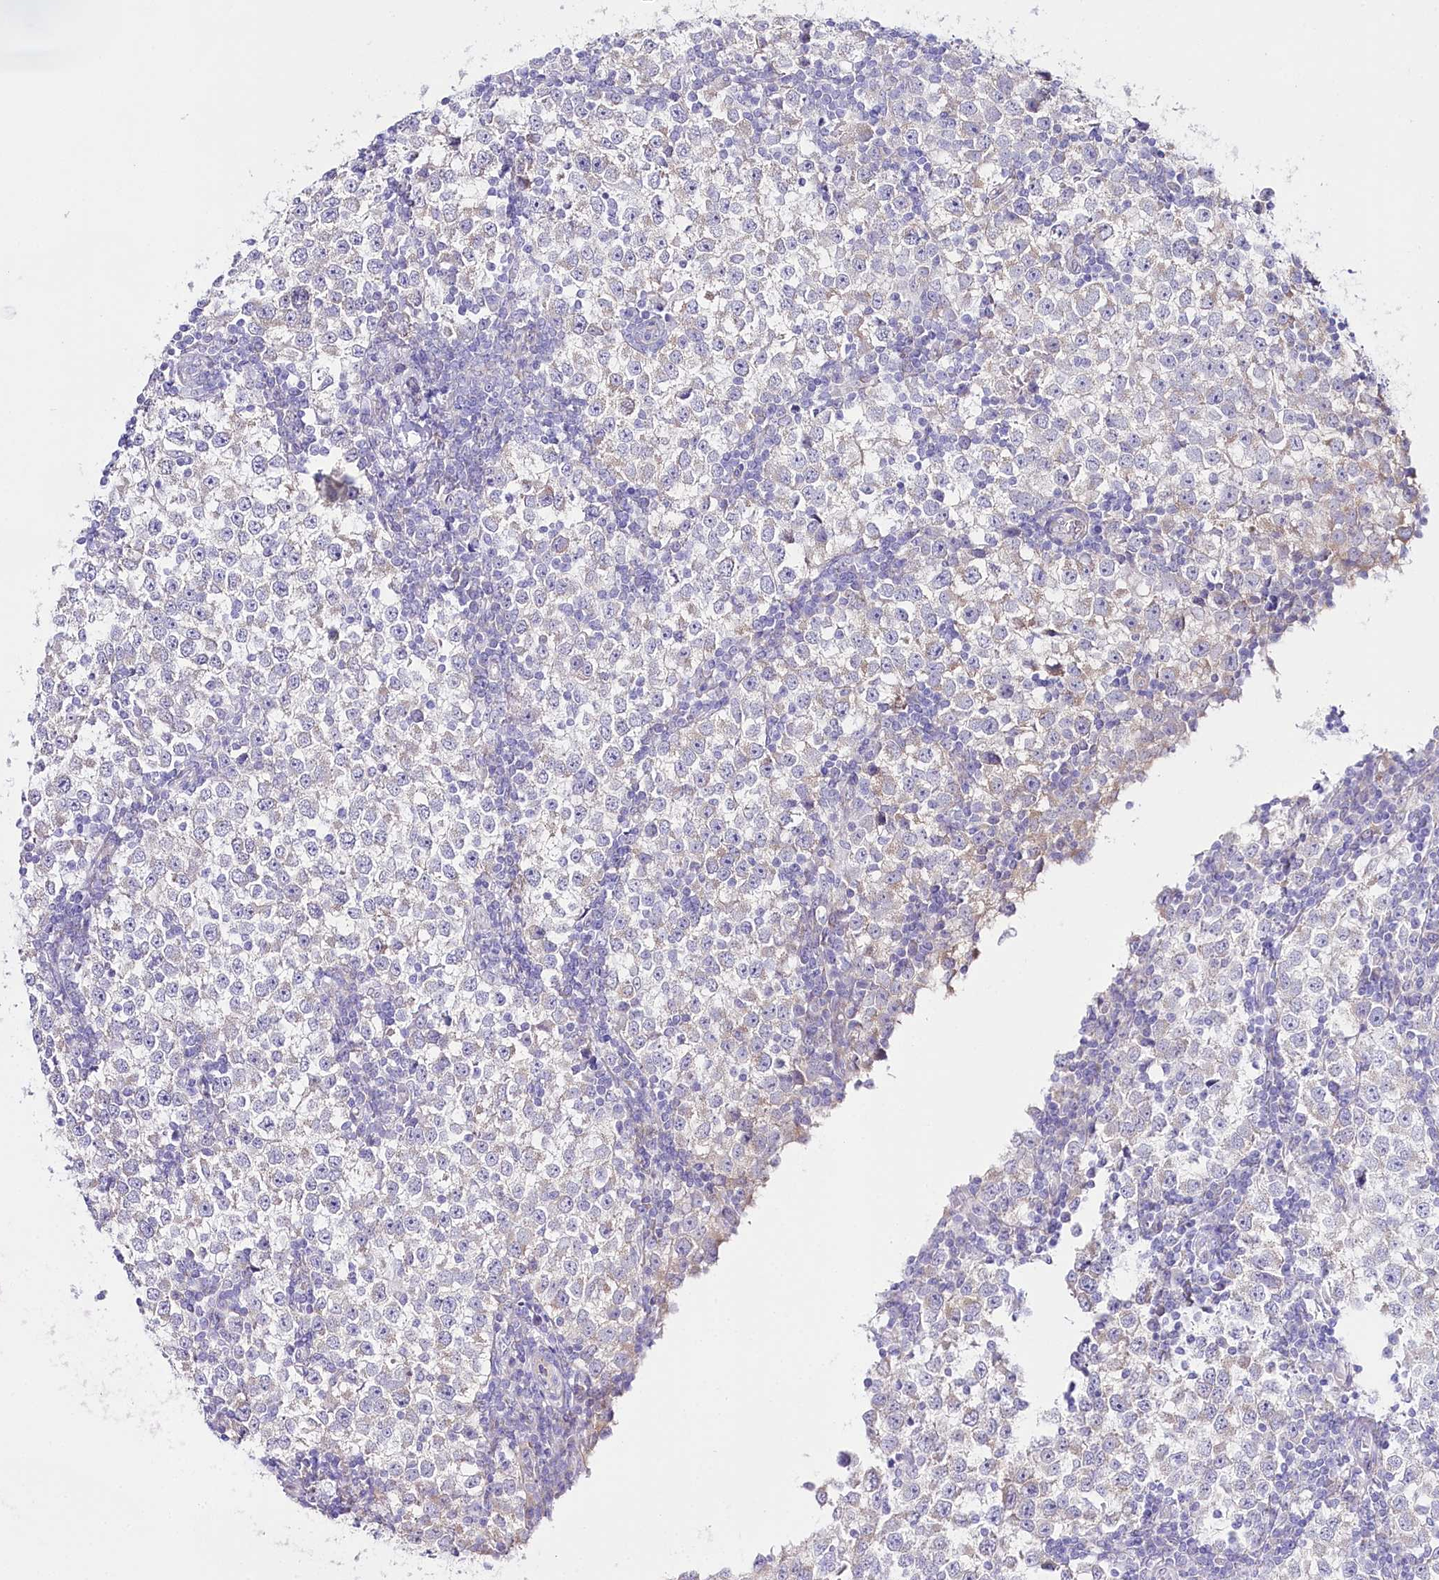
{"staining": {"intensity": "negative", "quantity": "none", "location": "none"}, "tissue": "testis cancer", "cell_type": "Tumor cells", "image_type": "cancer", "snomed": [{"axis": "morphology", "description": "Seminoma, NOS"}, {"axis": "topography", "description": "Testis"}], "caption": "Immunohistochemistry (IHC) histopathology image of testis cancer (seminoma) stained for a protein (brown), which shows no positivity in tumor cells.", "gene": "CSN3", "patient": {"sex": "male", "age": 65}}